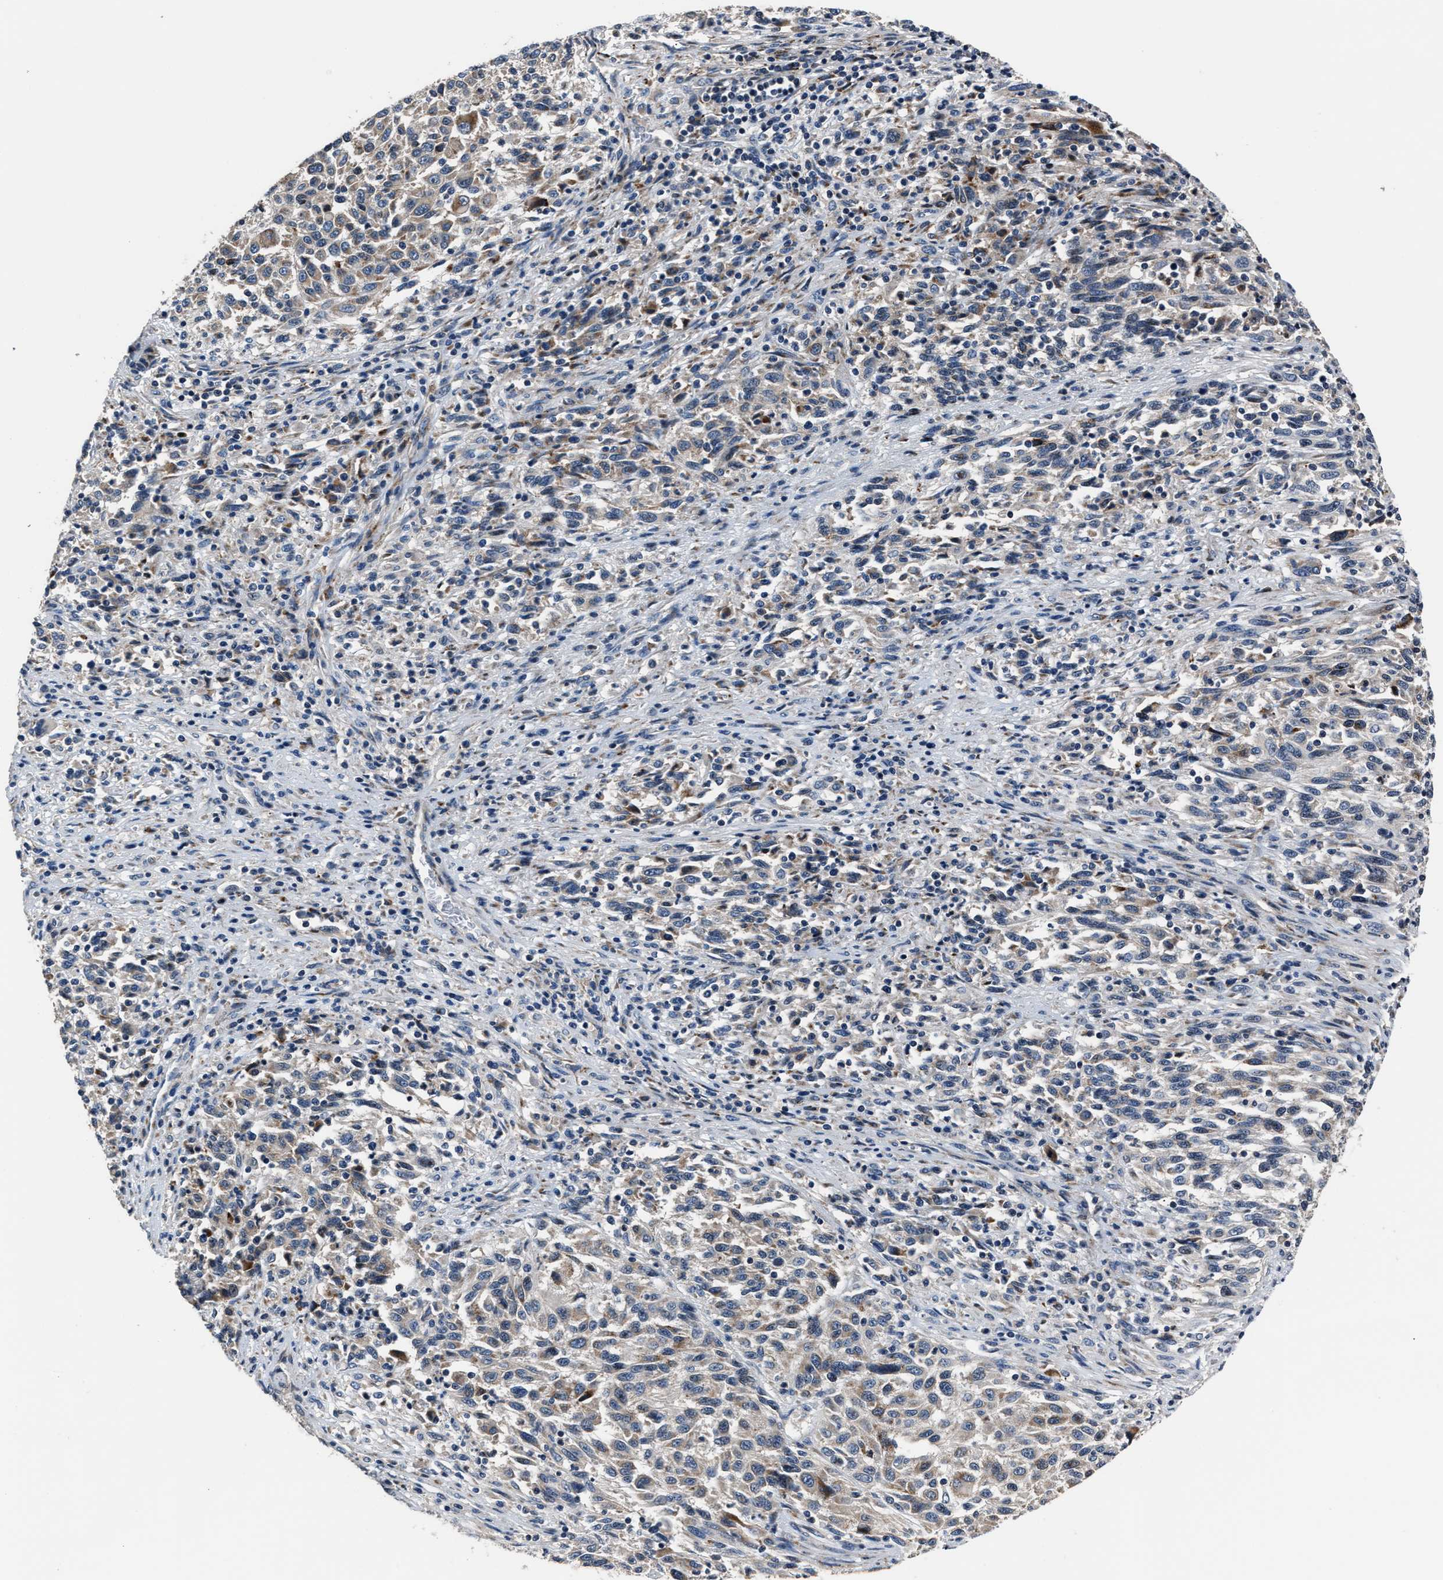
{"staining": {"intensity": "weak", "quantity": "<25%", "location": "cytoplasmic/membranous"}, "tissue": "melanoma", "cell_type": "Tumor cells", "image_type": "cancer", "snomed": [{"axis": "morphology", "description": "Malignant melanoma, Metastatic site"}, {"axis": "topography", "description": "Lymph node"}], "caption": "Tumor cells are negative for brown protein staining in melanoma.", "gene": "DNAJC24", "patient": {"sex": "male", "age": 61}}